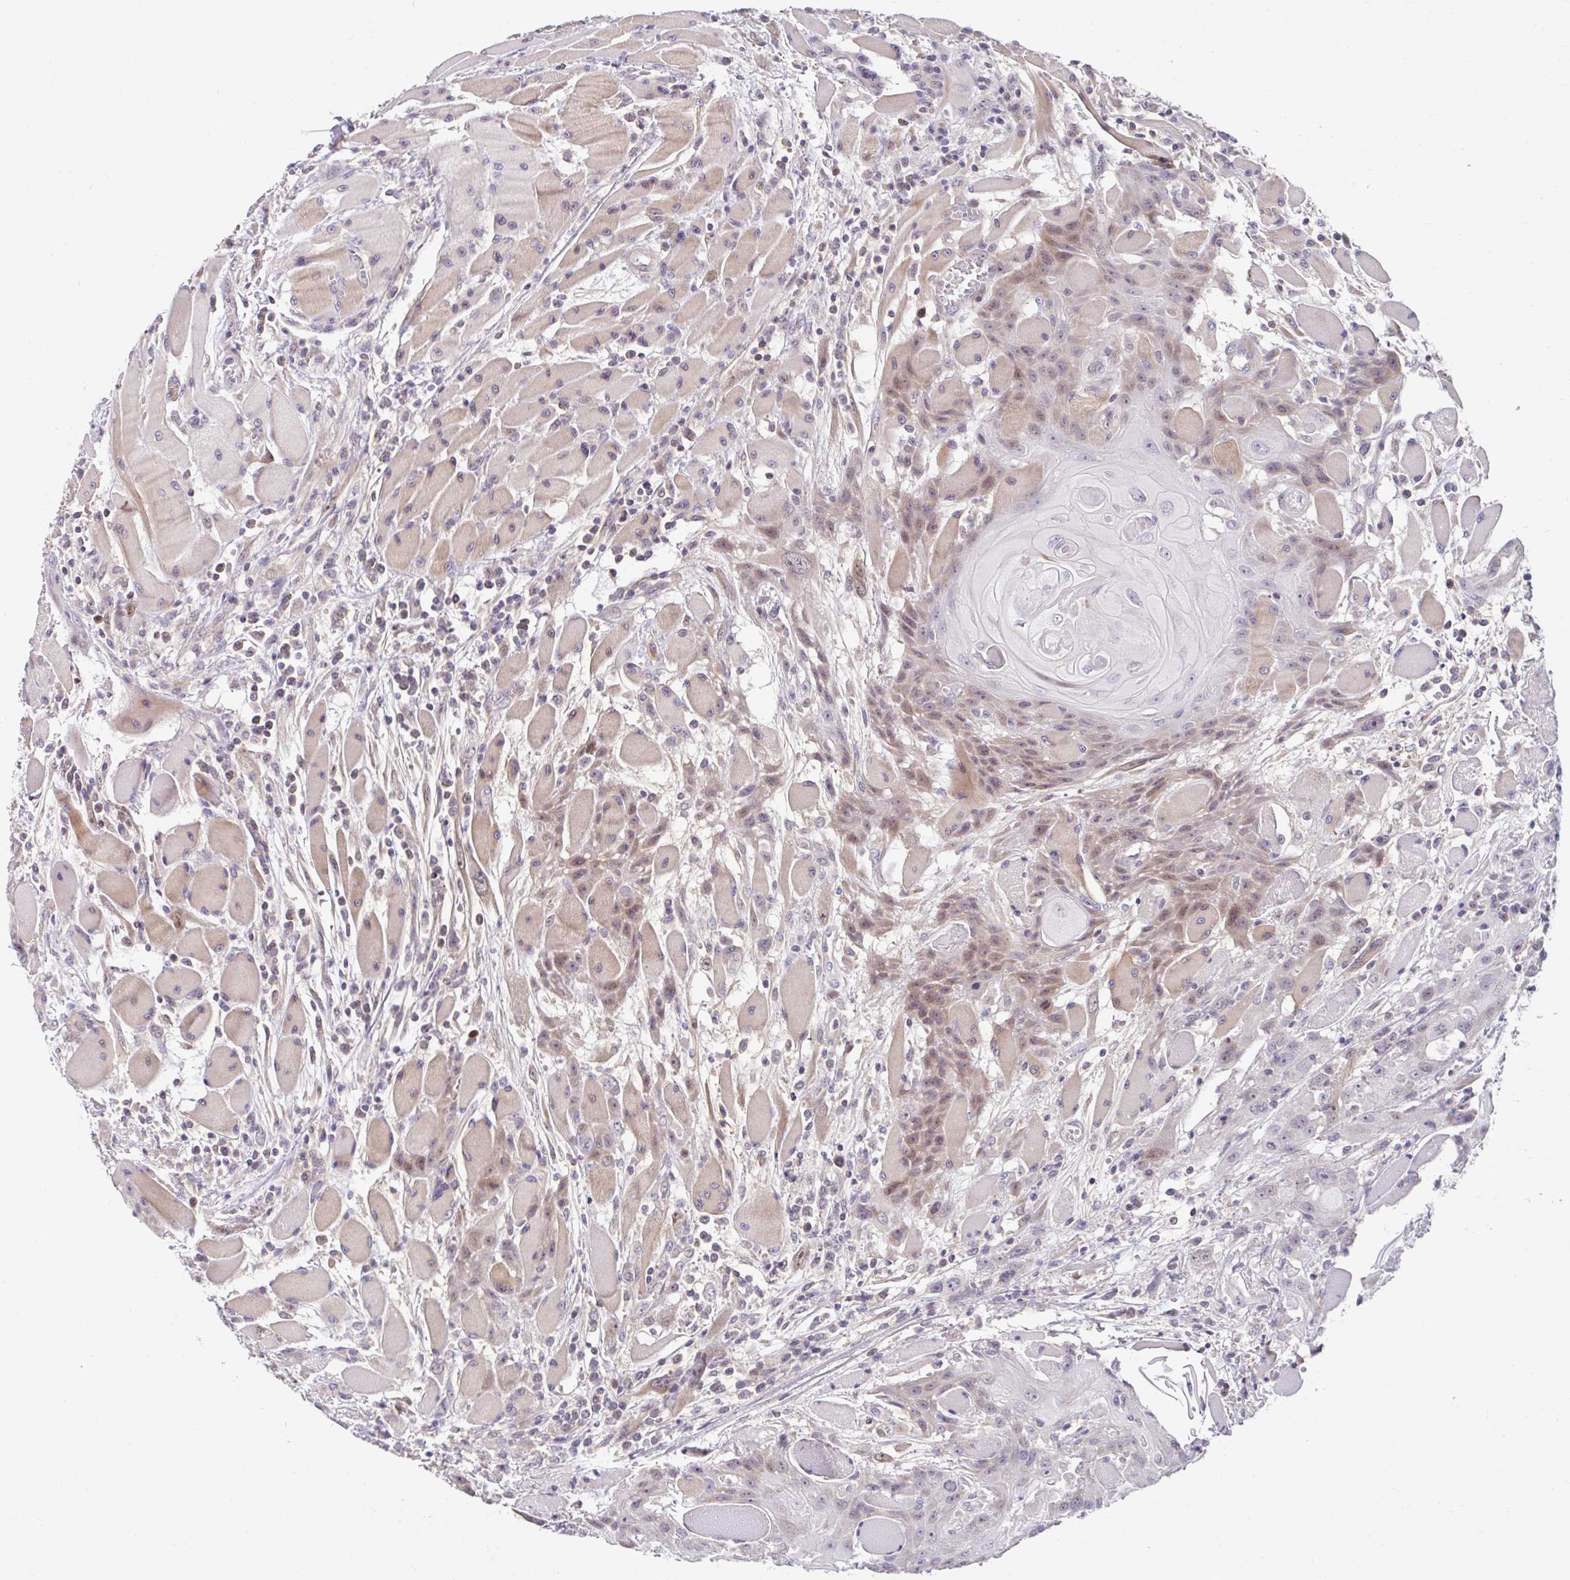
{"staining": {"intensity": "weak", "quantity": "25%-75%", "location": "cytoplasmic/membranous,nuclear"}, "tissue": "head and neck cancer", "cell_type": "Tumor cells", "image_type": "cancer", "snomed": [{"axis": "morphology", "description": "Squamous cell carcinoma, NOS"}, {"axis": "topography", "description": "Head-Neck"}], "caption": "Approximately 25%-75% of tumor cells in squamous cell carcinoma (head and neck) display weak cytoplasmic/membranous and nuclear protein positivity as visualized by brown immunohistochemical staining.", "gene": "NT5C1B", "patient": {"sex": "female", "age": 43}}